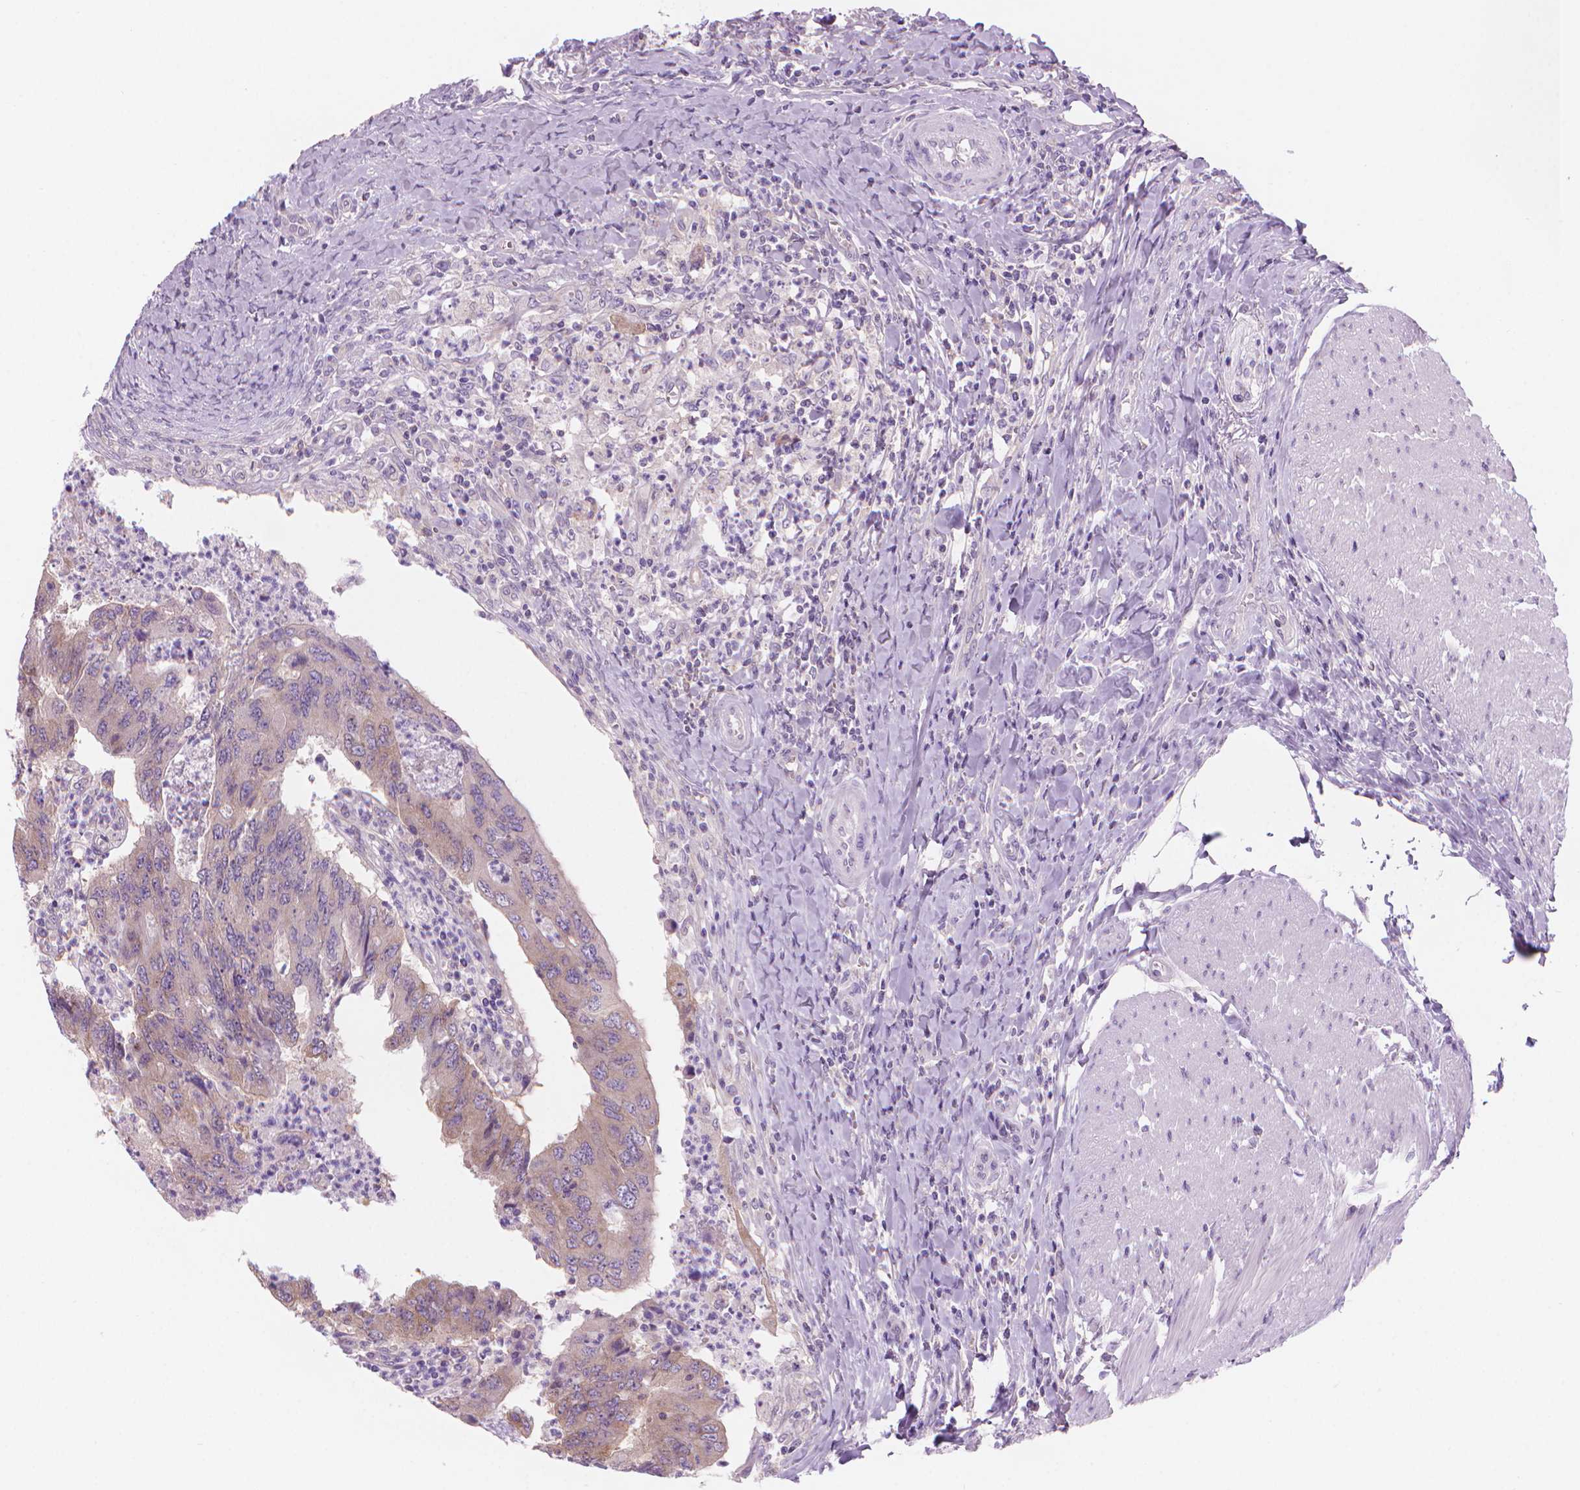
{"staining": {"intensity": "weak", "quantity": "25%-75%", "location": "cytoplasmic/membranous"}, "tissue": "colorectal cancer", "cell_type": "Tumor cells", "image_type": "cancer", "snomed": [{"axis": "morphology", "description": "Adenocarcinoma, NOS"}, {"axis": "topography", "description": "Colon"}], "caption": "A brown stain highlights weak cytoplasmic/membranous positivity of a protein in human colorectal cancer (adenocarcinoma) tumor cells.", "gene": "ENSG00000187186", "patient": {"sex": "female", "age": 67}}